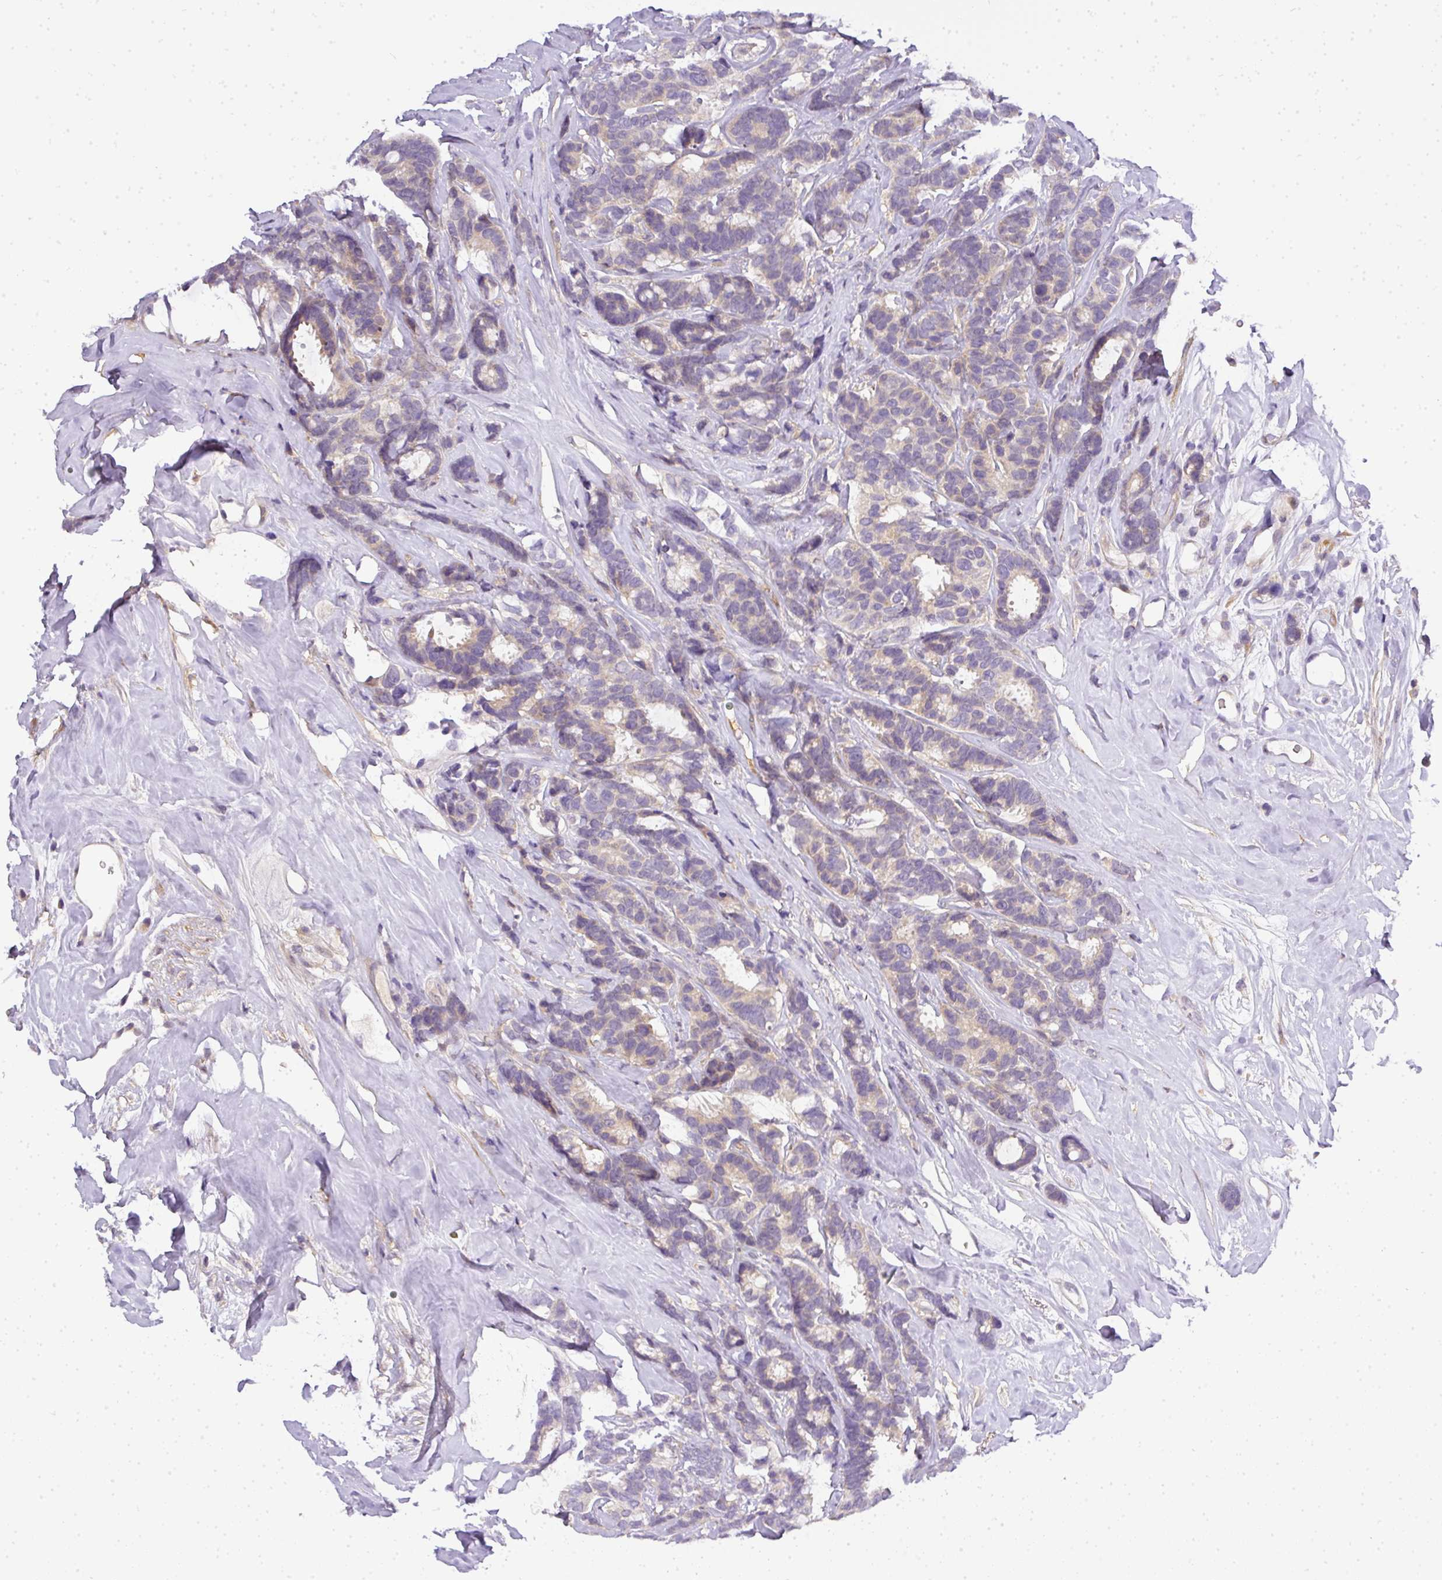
{"staining": {"intensity": "negative", "quantity": "none", "location": "none"}, "tissue": "breast cancer", "cell_type": "Tumor cells", "image_type": "cancer", "snomed": [{"axis": "morphology", "description": "Duct carcinoma"}, {"axis": "topography", "description": "Breast"}], "caption": "This image is of invasive ductal carcinoma (breast) stained with IHC to label a protein in brown with the nuclei are counter-stained blue. There is no staining in tumor cells.", "gene": "ADH5", "patient": {"sex": "female", "age": 87}}